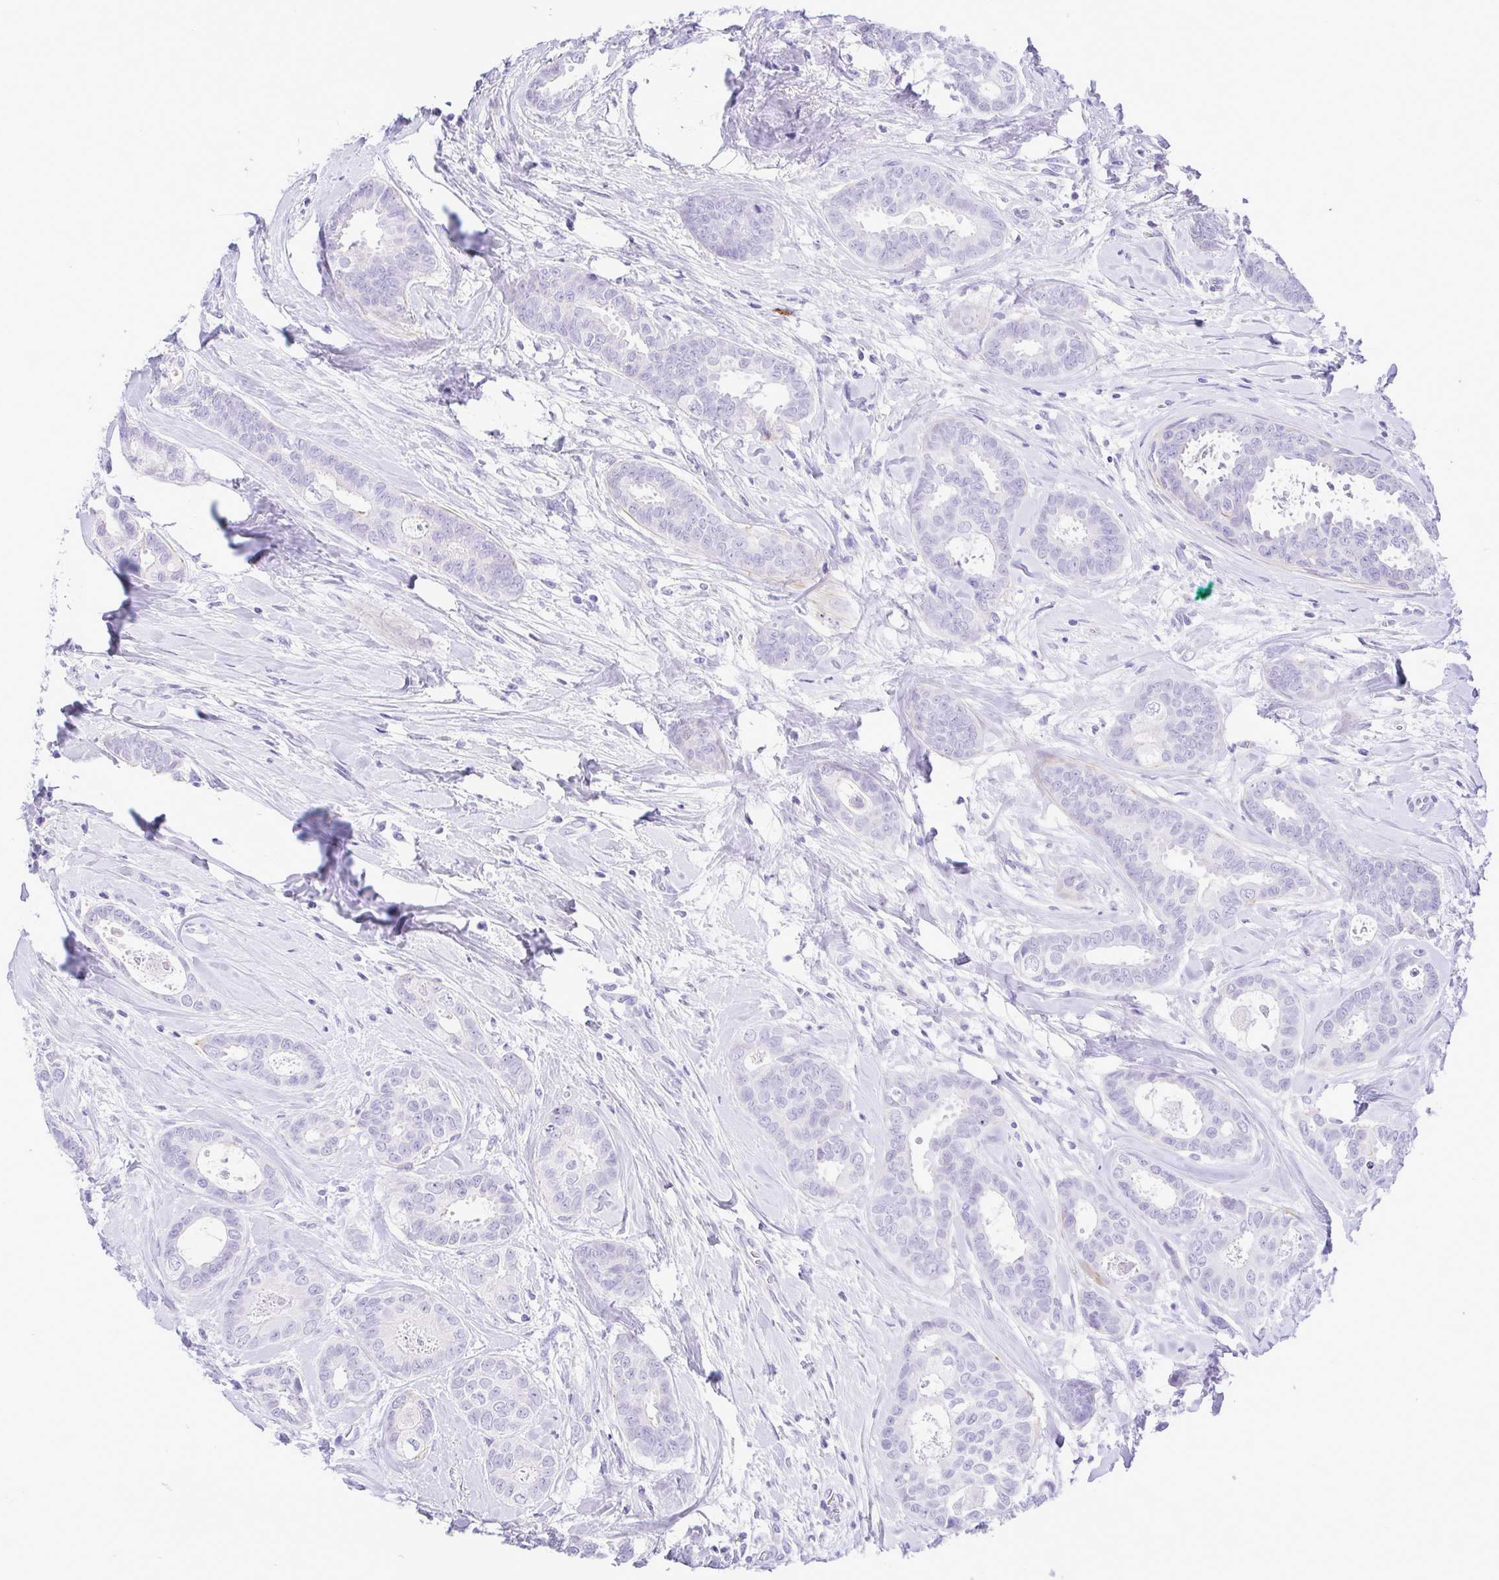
{"staining": {"intensity": "negative", "quantity": "none", "location": "none"}, "tissue": "breast cancer", "cell_type": "Tumor cells", "image_type": "cancer", "snomed": [{"axis": "morphology", "description": "Duct carcinoma"}, {"axis": "topography", "description": "Breast"}], "caption": "Micrograph shows no significant protein staining in tumor cells of infiltrating ductal carcinoma (breast).", "gene": "GPR182", "patient": {"sex": "female", "age": 45}}